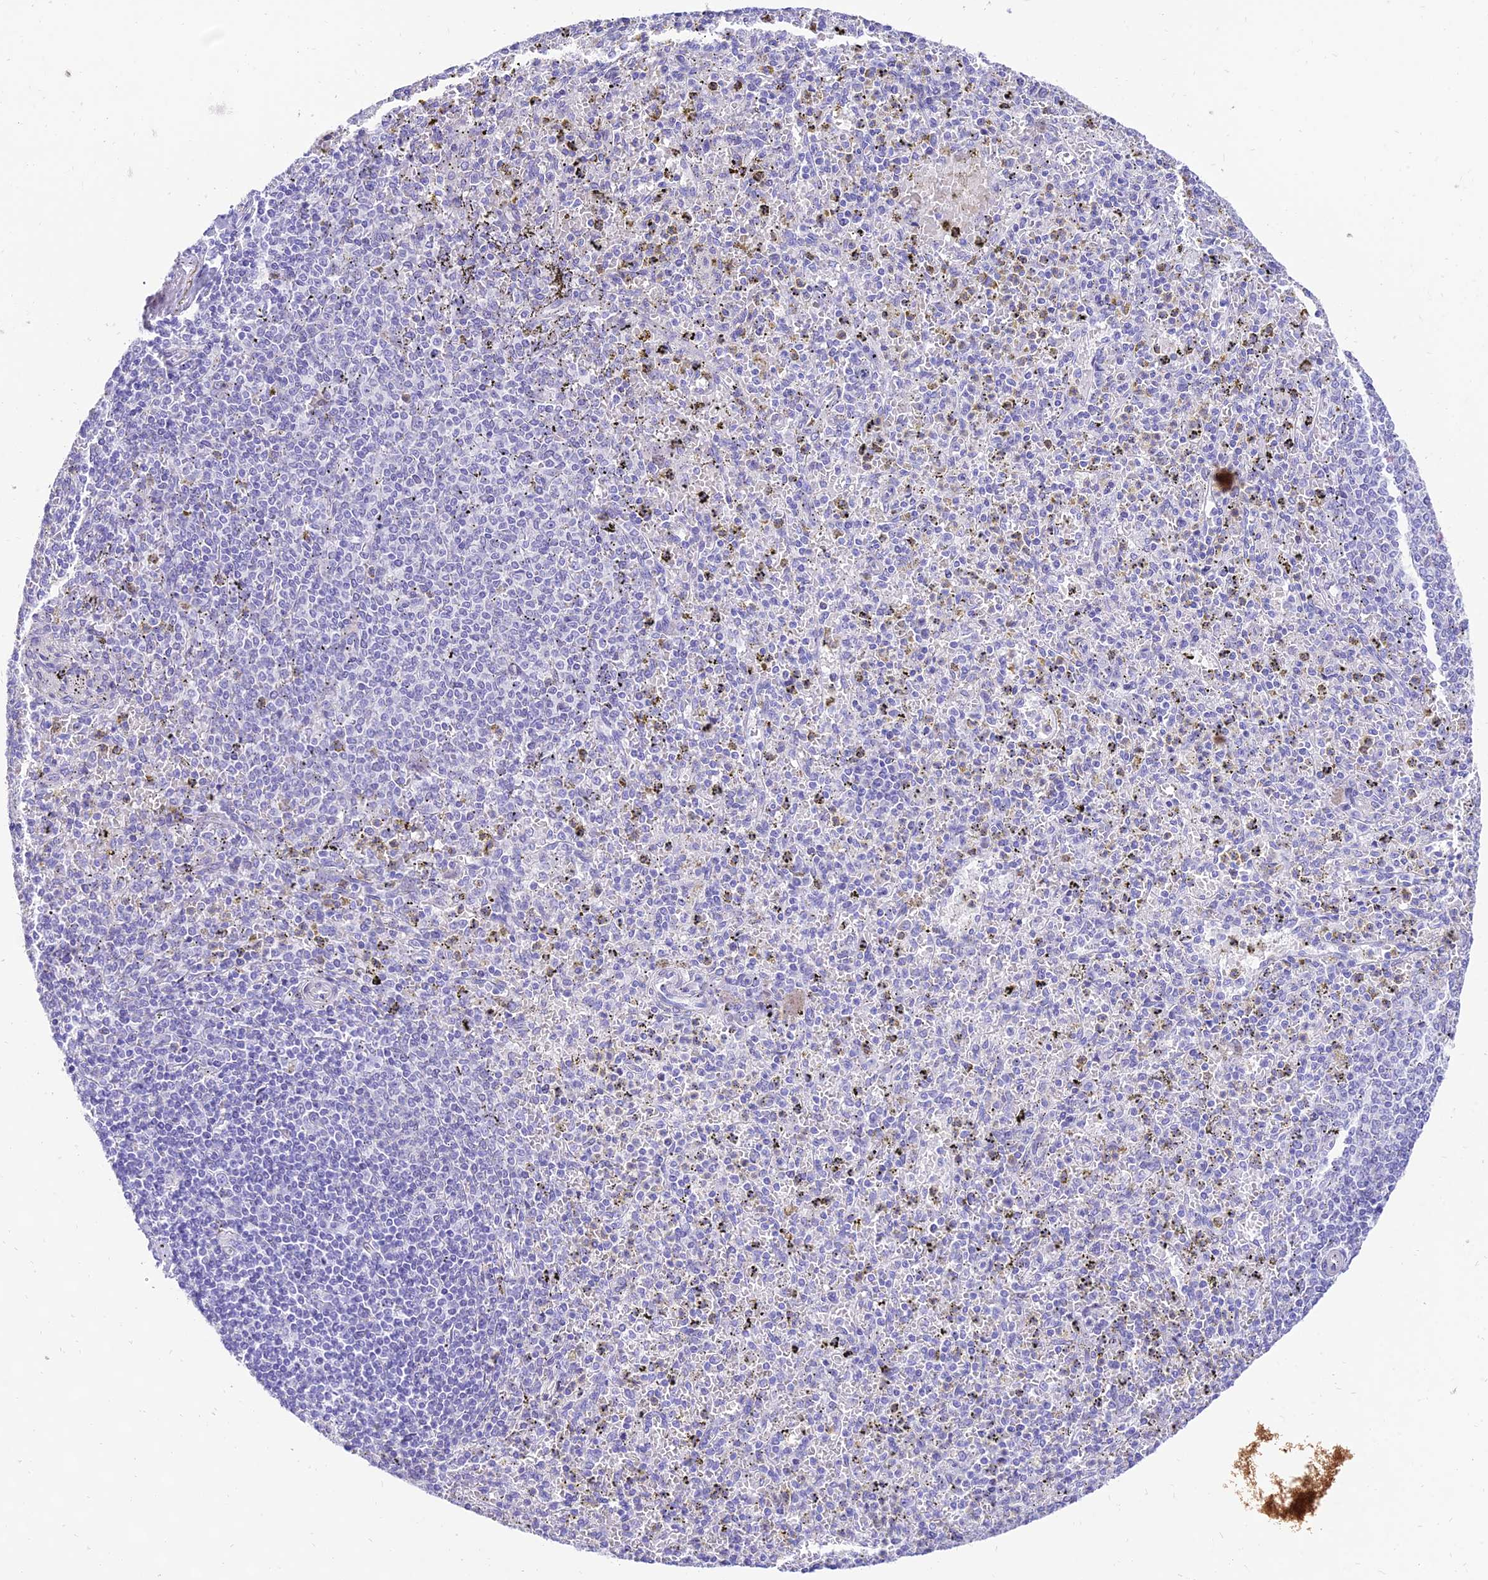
{"staining": {"intensity": "negative", "quantity": "none", "location": "none"}, "tissue": "spleen", "cell_type": "Cells in red pulp", "image_type": "normal", "snomed": [{"axis": "morphology", "description": "Normal tissue, NOS"}, {"axis": "topography", "description": "Spleen"}], "caption": "High power microscopy micrograph of an immunohistochemistry image of unremarkable spleen, revealing no significant staining in cells in red pulp. (DAB IHC, high magnification).", "gene": "TAC3", "patient": {"sex": "male", "age": 72}}